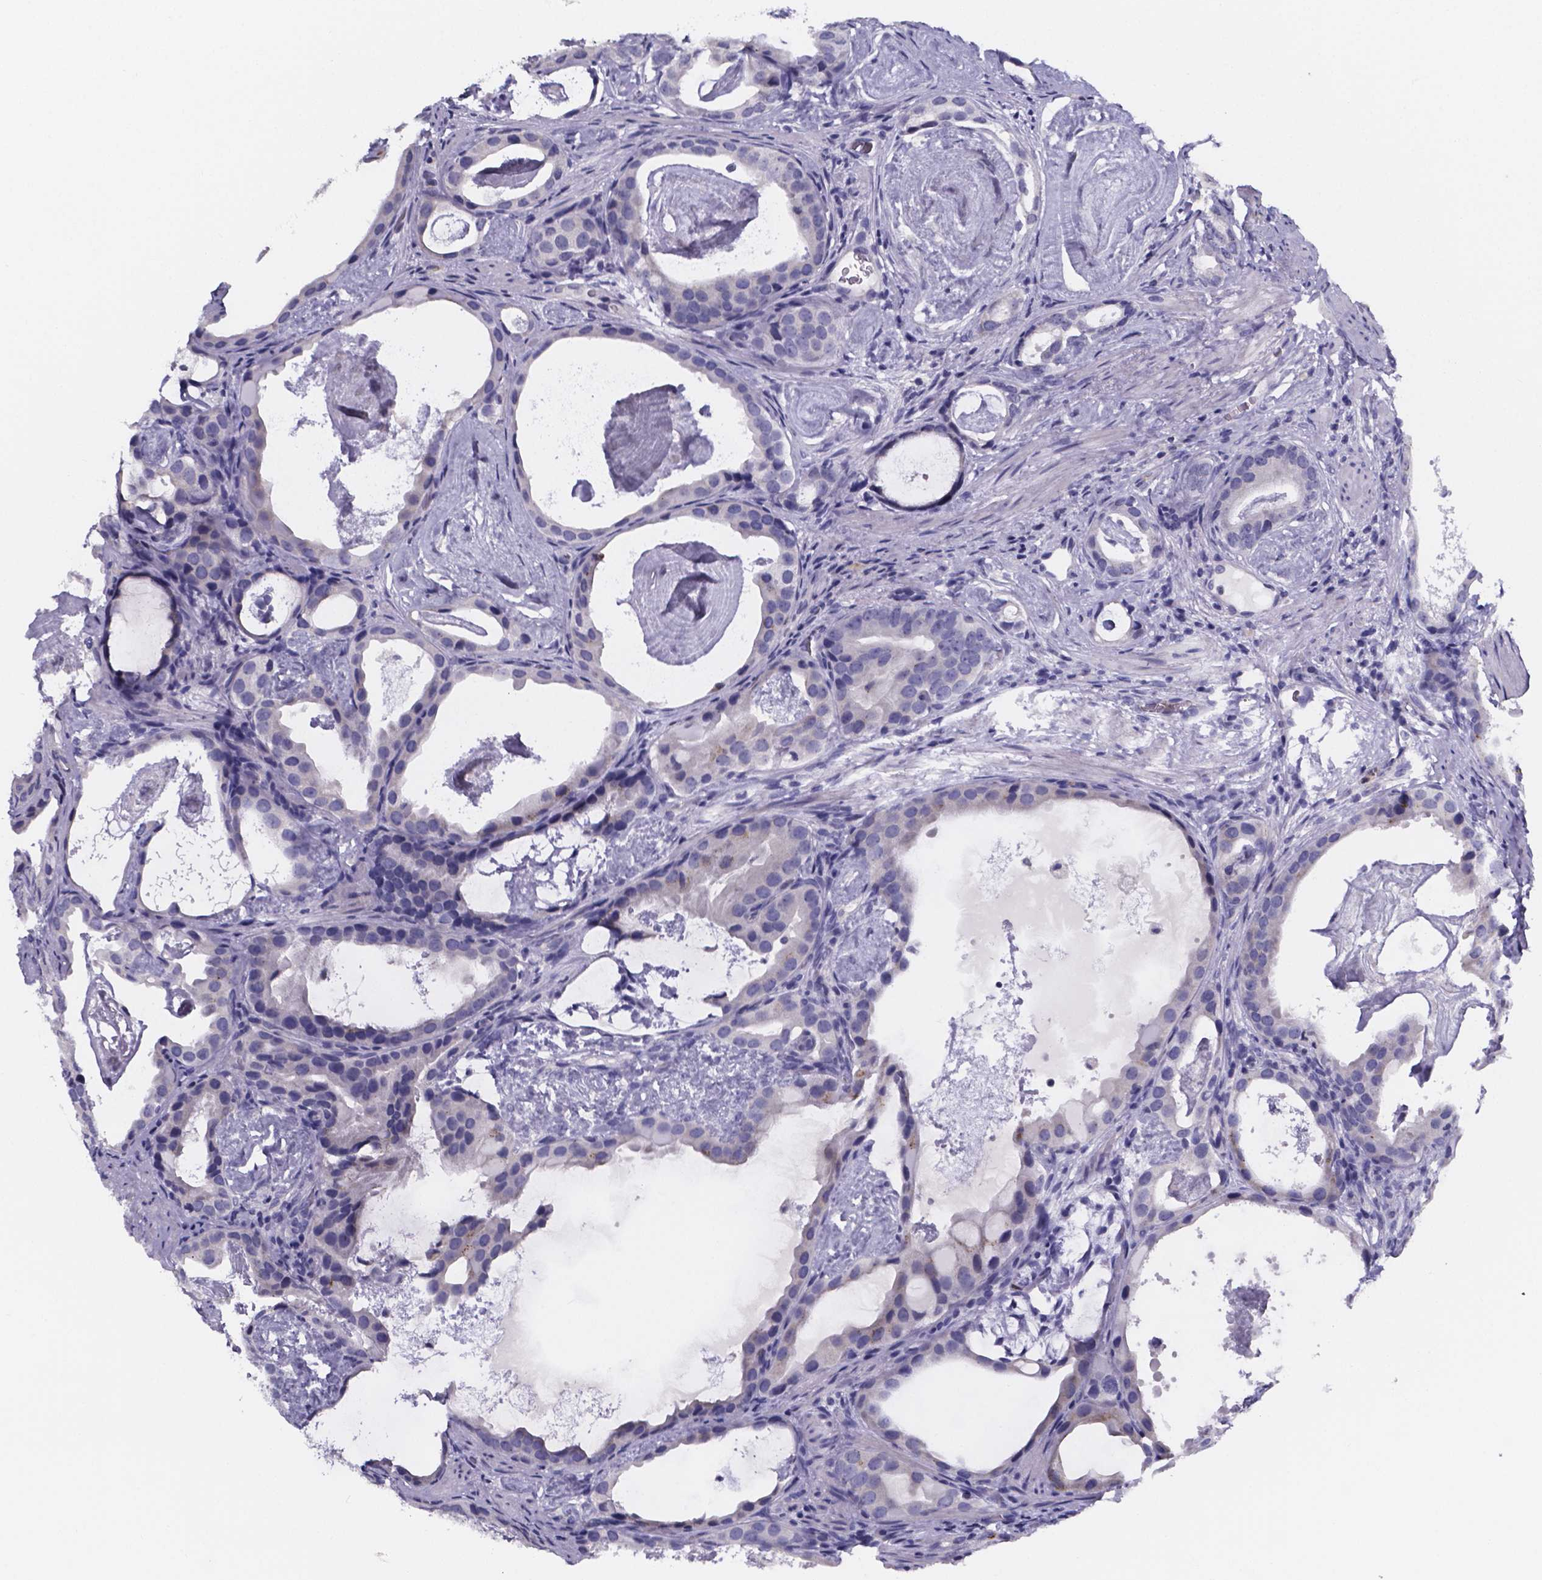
{"staining": {"intensity": "negative", "quantity": "none", "location": "none"}, "tissue": "prostate cancer", "cell_type": "Tumor cells", "image_type": "cancer", "snomed": [{"axis": "morphology", "description": "Adenocarcinoma, Low grade"}, {"axis": "topography", "description": "Prostate and seminal vesicle, NOS"}], "caption": "Photomicrograph shows no significant protein staining in tumor cells of prostate cancer.", "gene": "IZUMO1", "patient": {"sex": "male", "age": 71}}